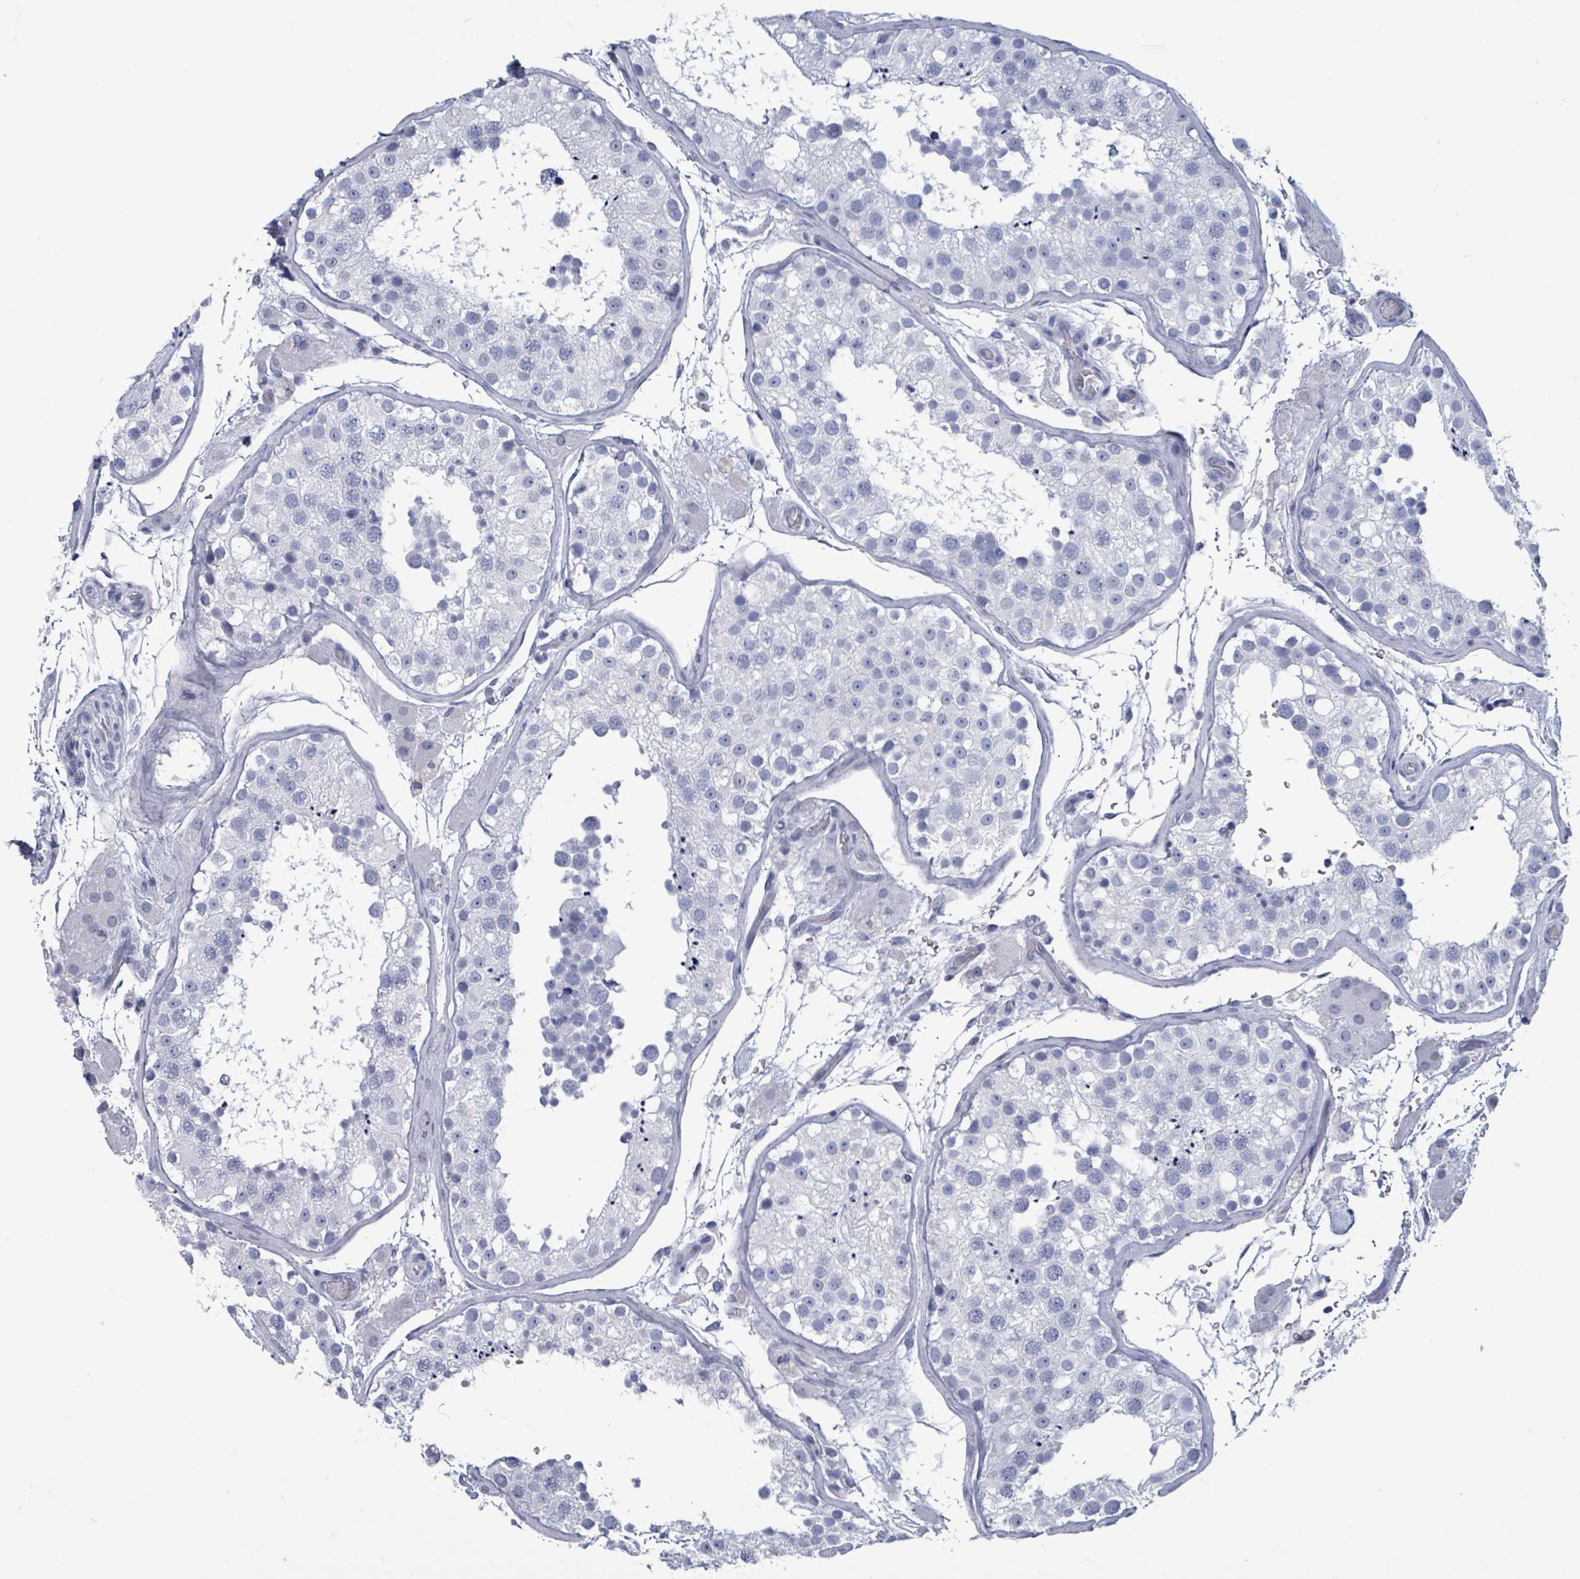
{"staining": {"intensity": "negative", "quantity": "none", "location": "none"}, "tissue": "testis", "cell_type": "Cells in seminiferous ducts", "image_type": "normal", "snomed": [{"axis": "morphology", "description": "Normal tissue, NOS"}, {"axis": "topography", "description": "Testis"}], "caption": "The image exhibits no significant staining in cells in seminiferous ducts of testis. Nuclei are stained in blue.", "gene": "NKX2", "patient": {"sex": "male", "age": 26}}